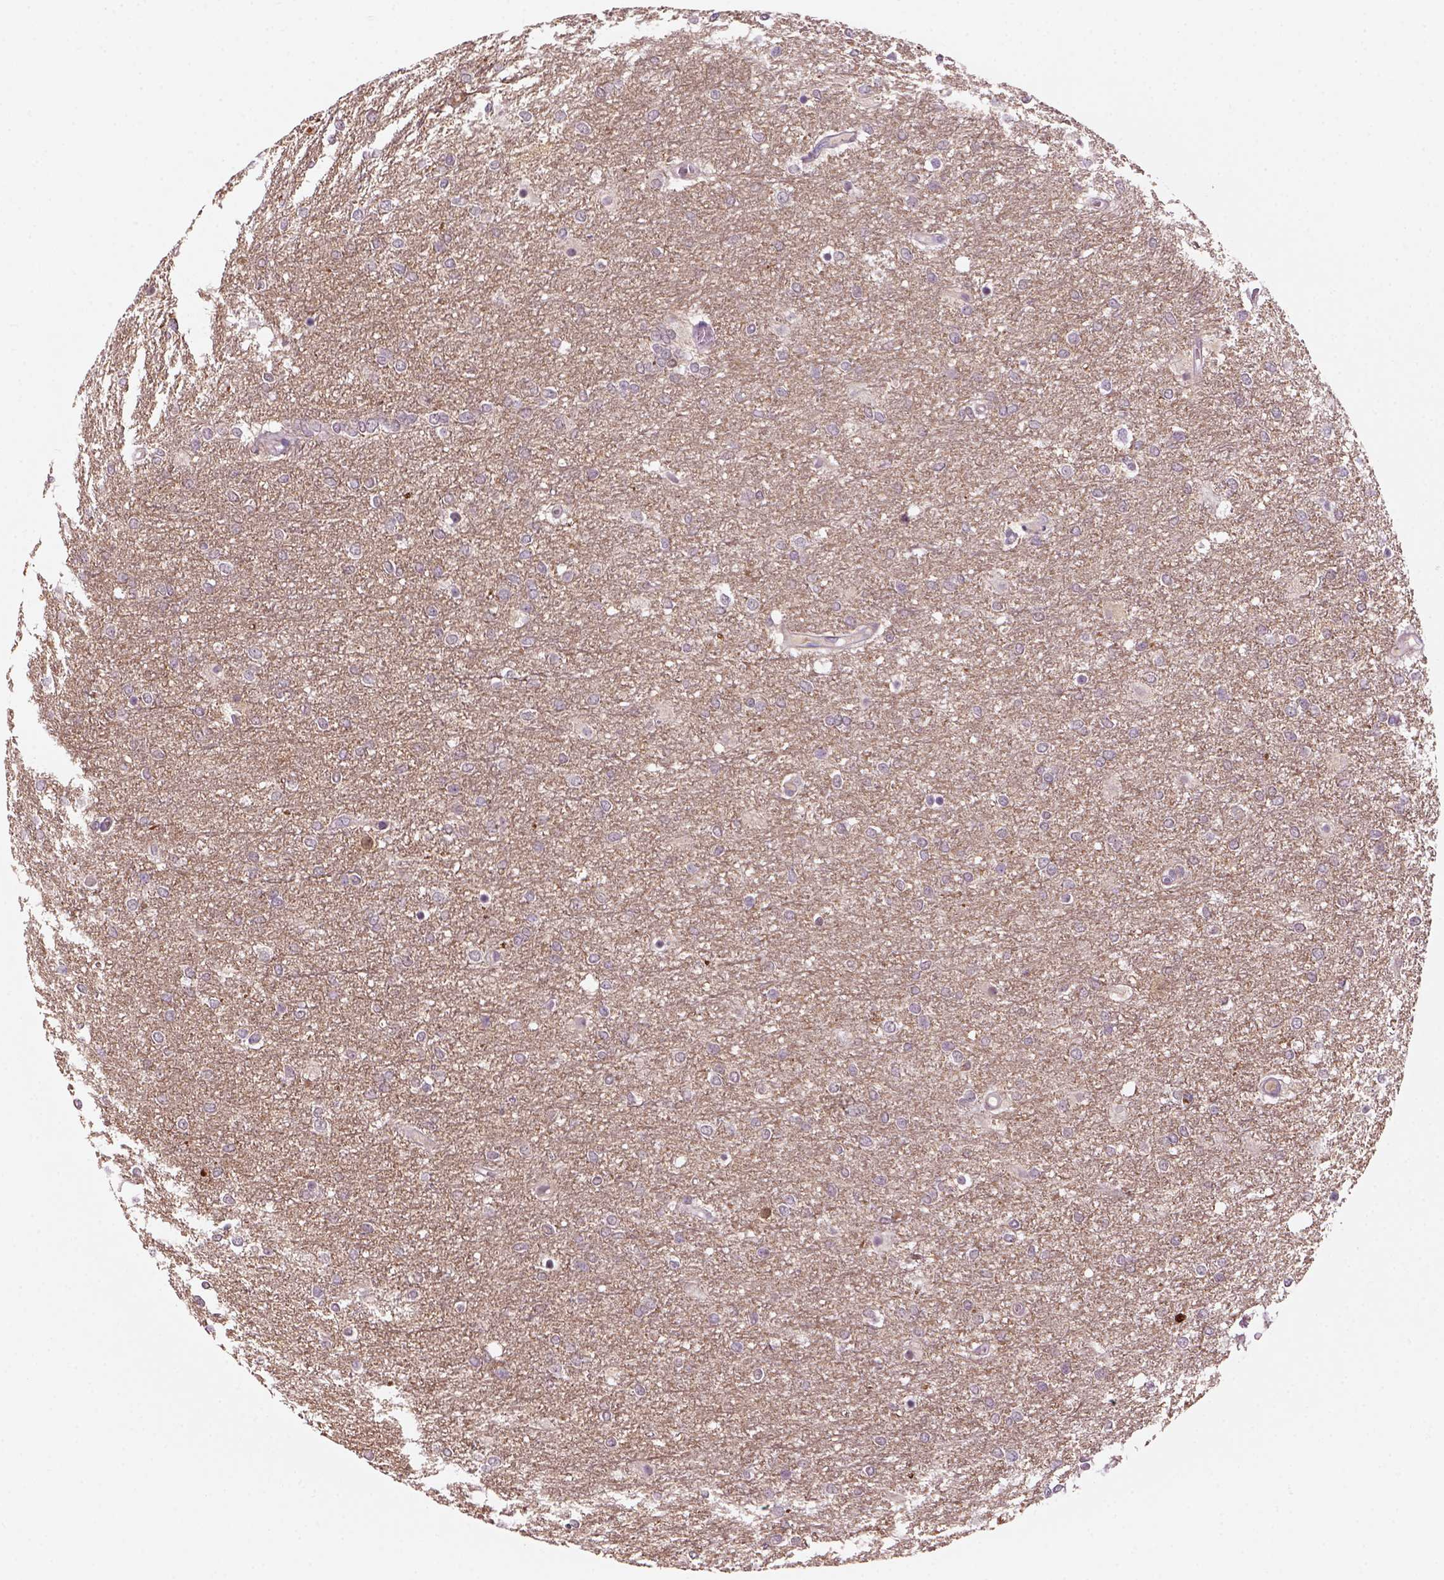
{"staining": {"intensity": "negative", "quantity": "none", "location": "none"}, "tissue": "glioma", "cell_type": "Tumor cells", "image_type": "cancer", "snomed": [{"axis": "morphology", "description": "Glioma, malignant, High grade"}, {"axis": "topography", "description": "Brain"}], "caption": "High power microscopy histopathology image of an immunohistochemistry (IHC) photomicrograph of glioma, revealing no significant positivity in tumor cells.", "gene": "GOT1", "patient": {"sex": "female", "age": 61}}